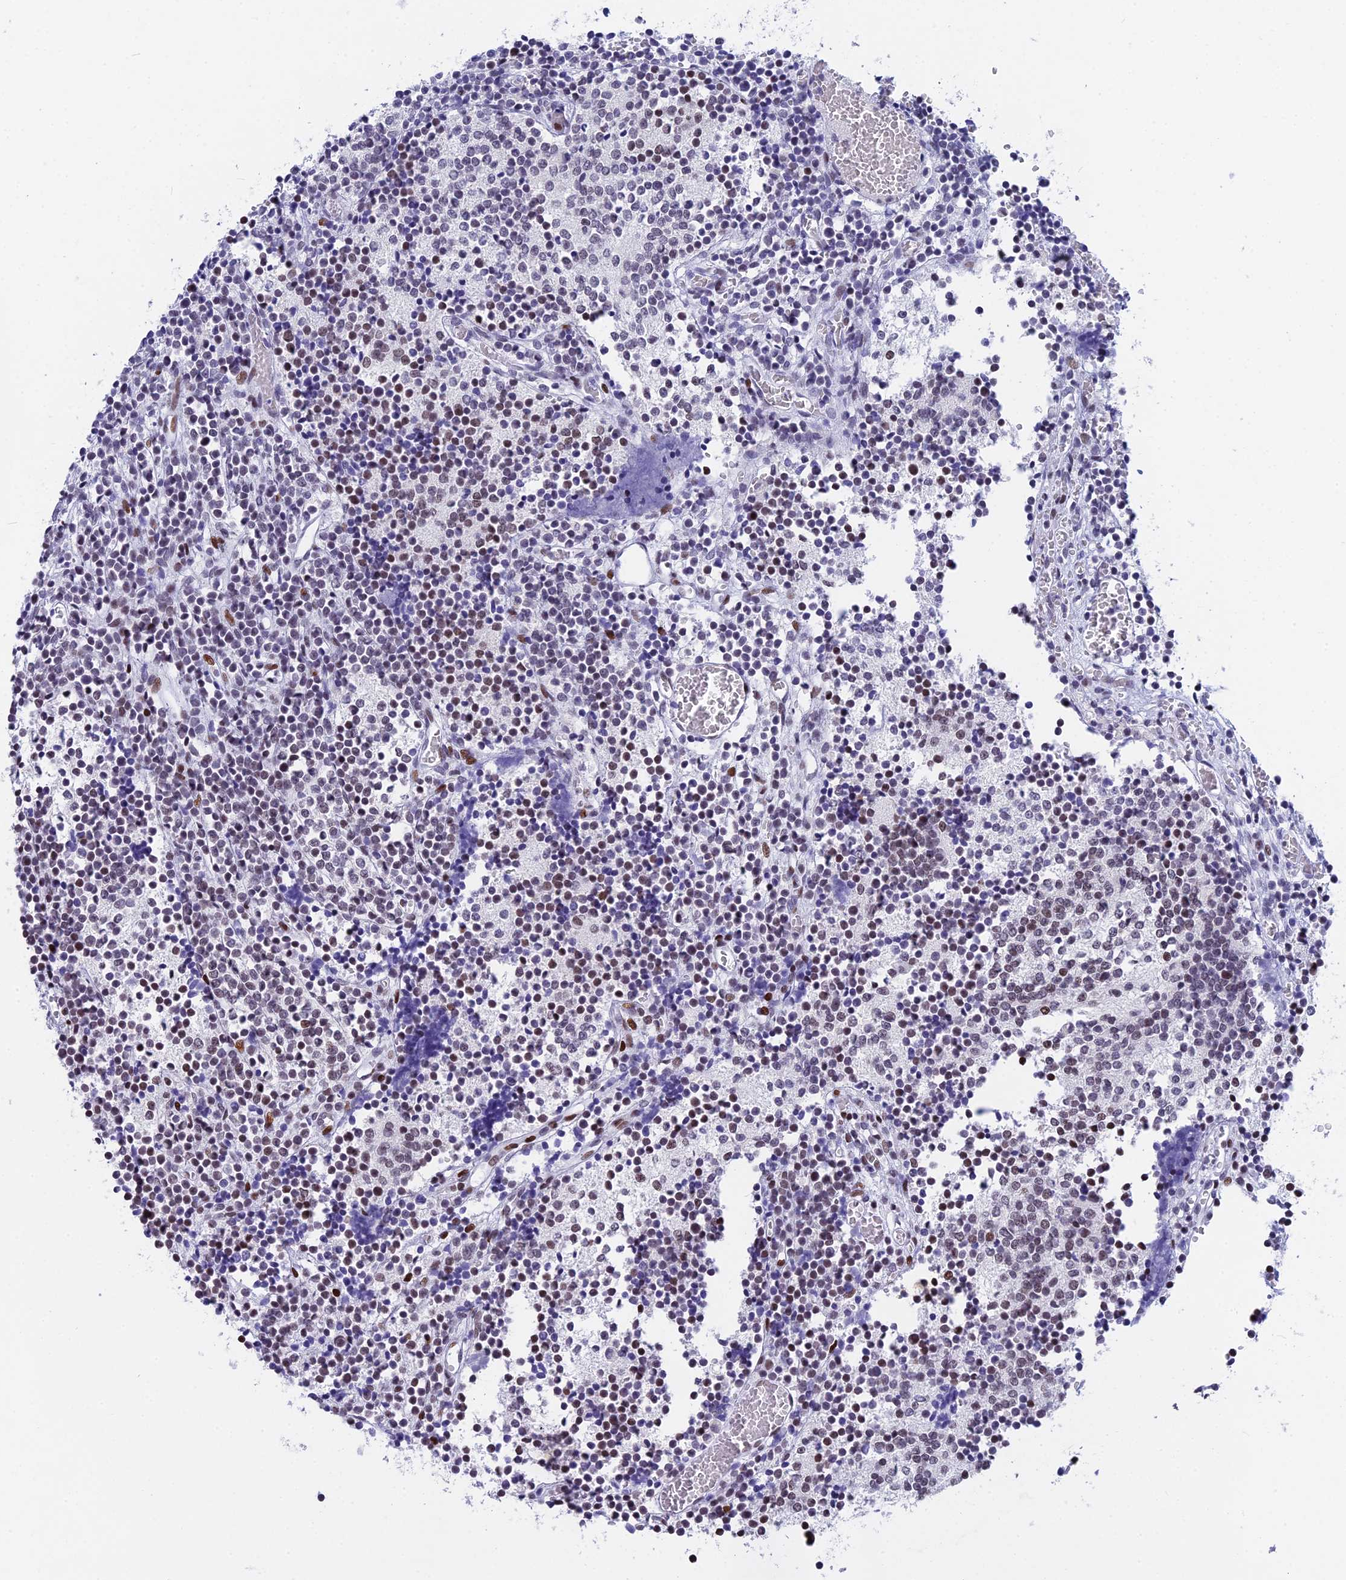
{"staining": {"intensity": "moderate", "quantity": "<25%", "location": "nuclear"}, "tissue": "glioma", "cell_type": "Tumor cells", "image_type": "cancer", "snomed": [{"axis": "morphology", "description": "Glioma, malignant, Low grade"}, {"axis": "topography", "description": "Brain"}], "caption": "The immunohistochemical stain highlights moderate nuclear staining in tumor cells of glioma tissue. (Brightfield microscopy of DAB IHC at high magnification).", "gene": "NSA2", "patient": {"sex": "female", "age": 1}}